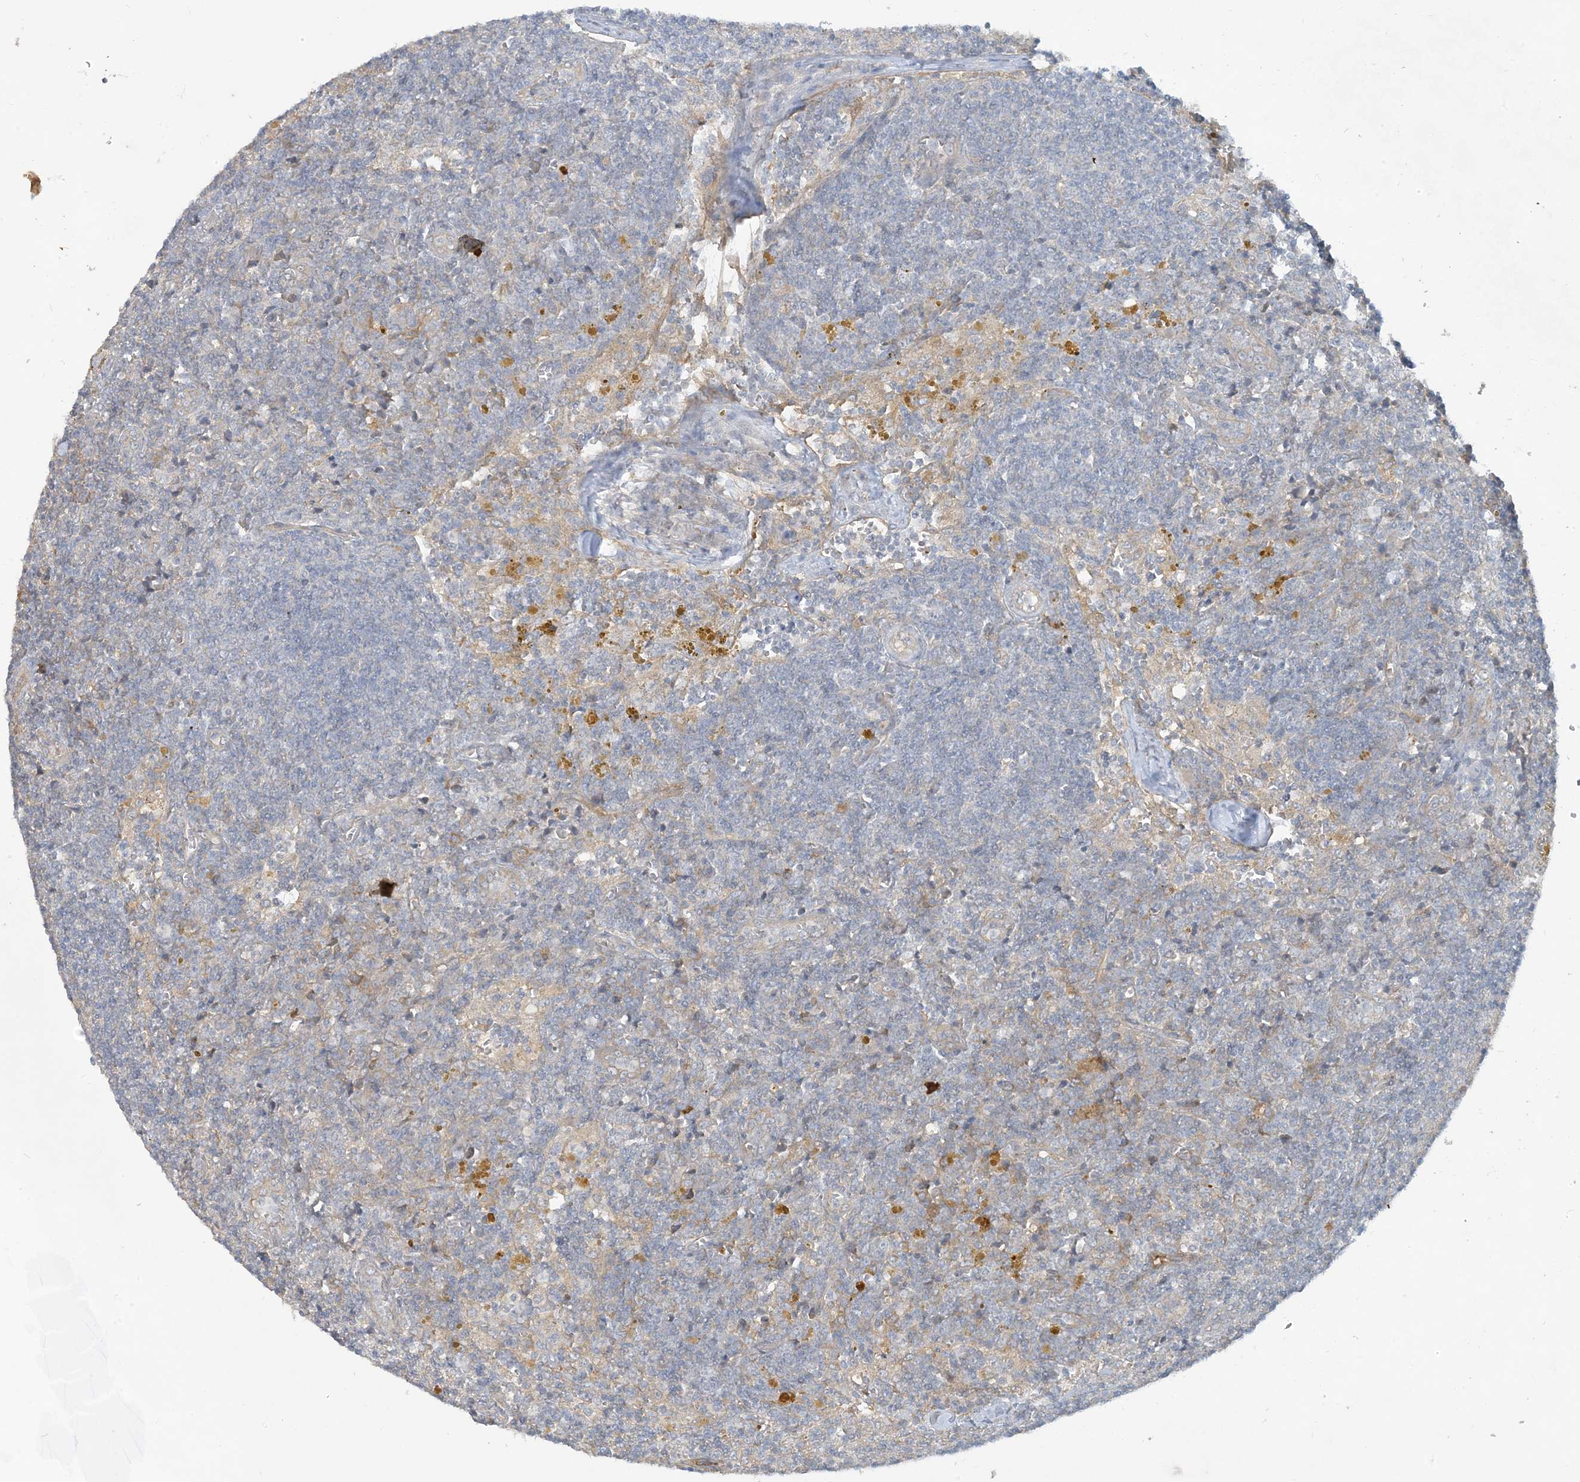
{"staining": {"intensity": "weak", "quantity": "<25%", "location": "cytoplasmic/membranous"}, "tissue": "lymph node", "cell_type": "Germinal center cells", "image_type": "normal", "snomed": [{"axis": "morphology", "description": "Normal tissue, NOS"}, {"axis": "morphology", "description": "Squamous cell carcinoma, metastatic, NOS"}, {"axis": "topography", "description": "Lymph node"}], "caption": "Immunohistochemistry micrograph of normal lymph node: lymph node stained with DAB (3,3'-diaminobenzidine) displays no significant protein positivity in germinal center cells. (DAB immunohistochemistry with hematoxylin counter stain).", "gene": "CDS1", "patient": {"sex": "male", "age": 73}}